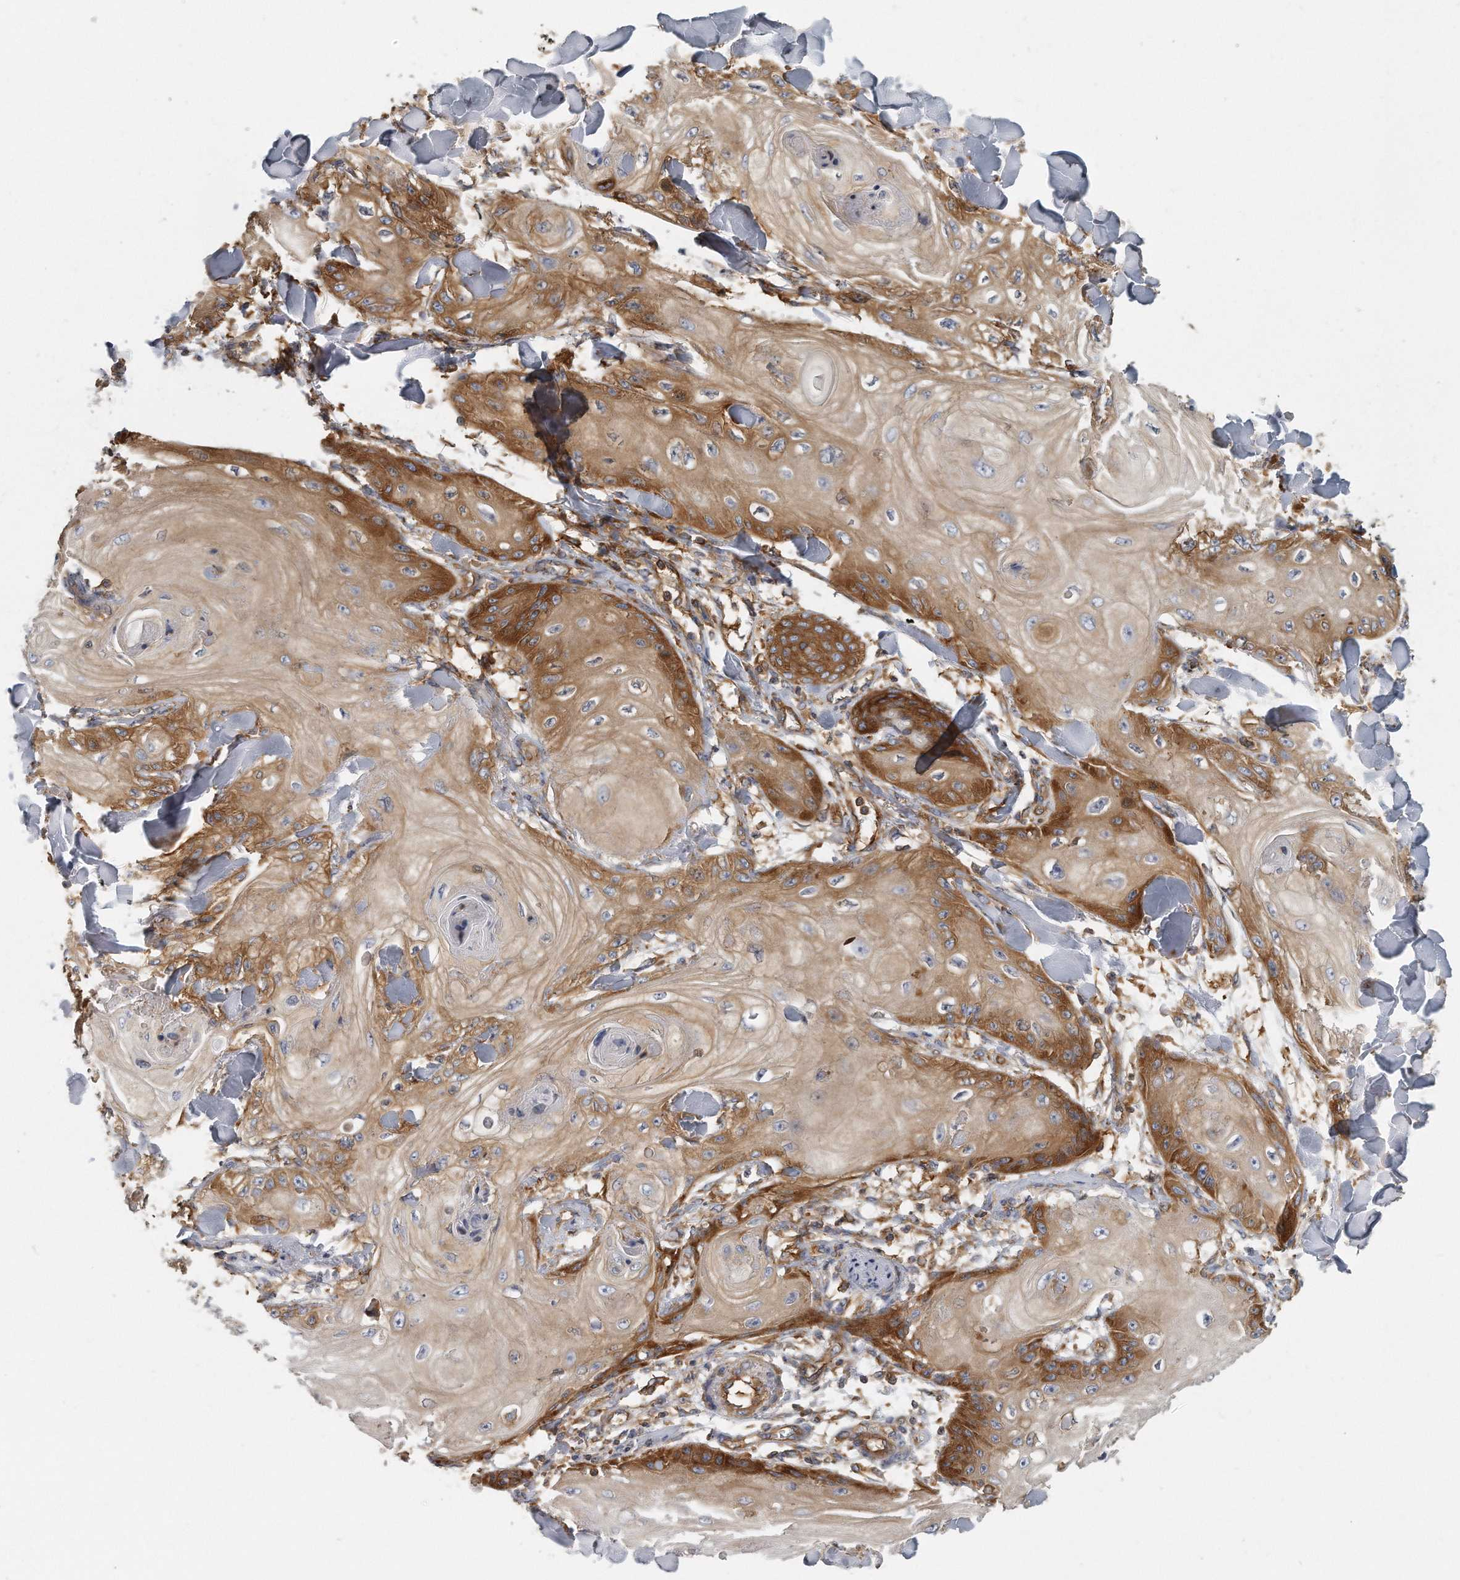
{"staining": {"intensity": "strong", "quantity": "25%-75%", "location": "cytoplasmic/membranous"}, "tissue": "skin cancer", "cell_type": "Tumor cells", "image_type": "cancer", "snomed": [{"axis": "morphology", "description": "Squamous cell carcinoma, NOS"}, {"axis": "topography", "description": "Skin"}], "caption": "A high-resolution micrograph shows immunohistochemistry staining of skin cancer, which reveals strong cytoplasmic/membranous expression in approximately 25%-75% of tumor cells.", "gene": "EIF3I", "patient": {"sex": "male", "age": 74}}